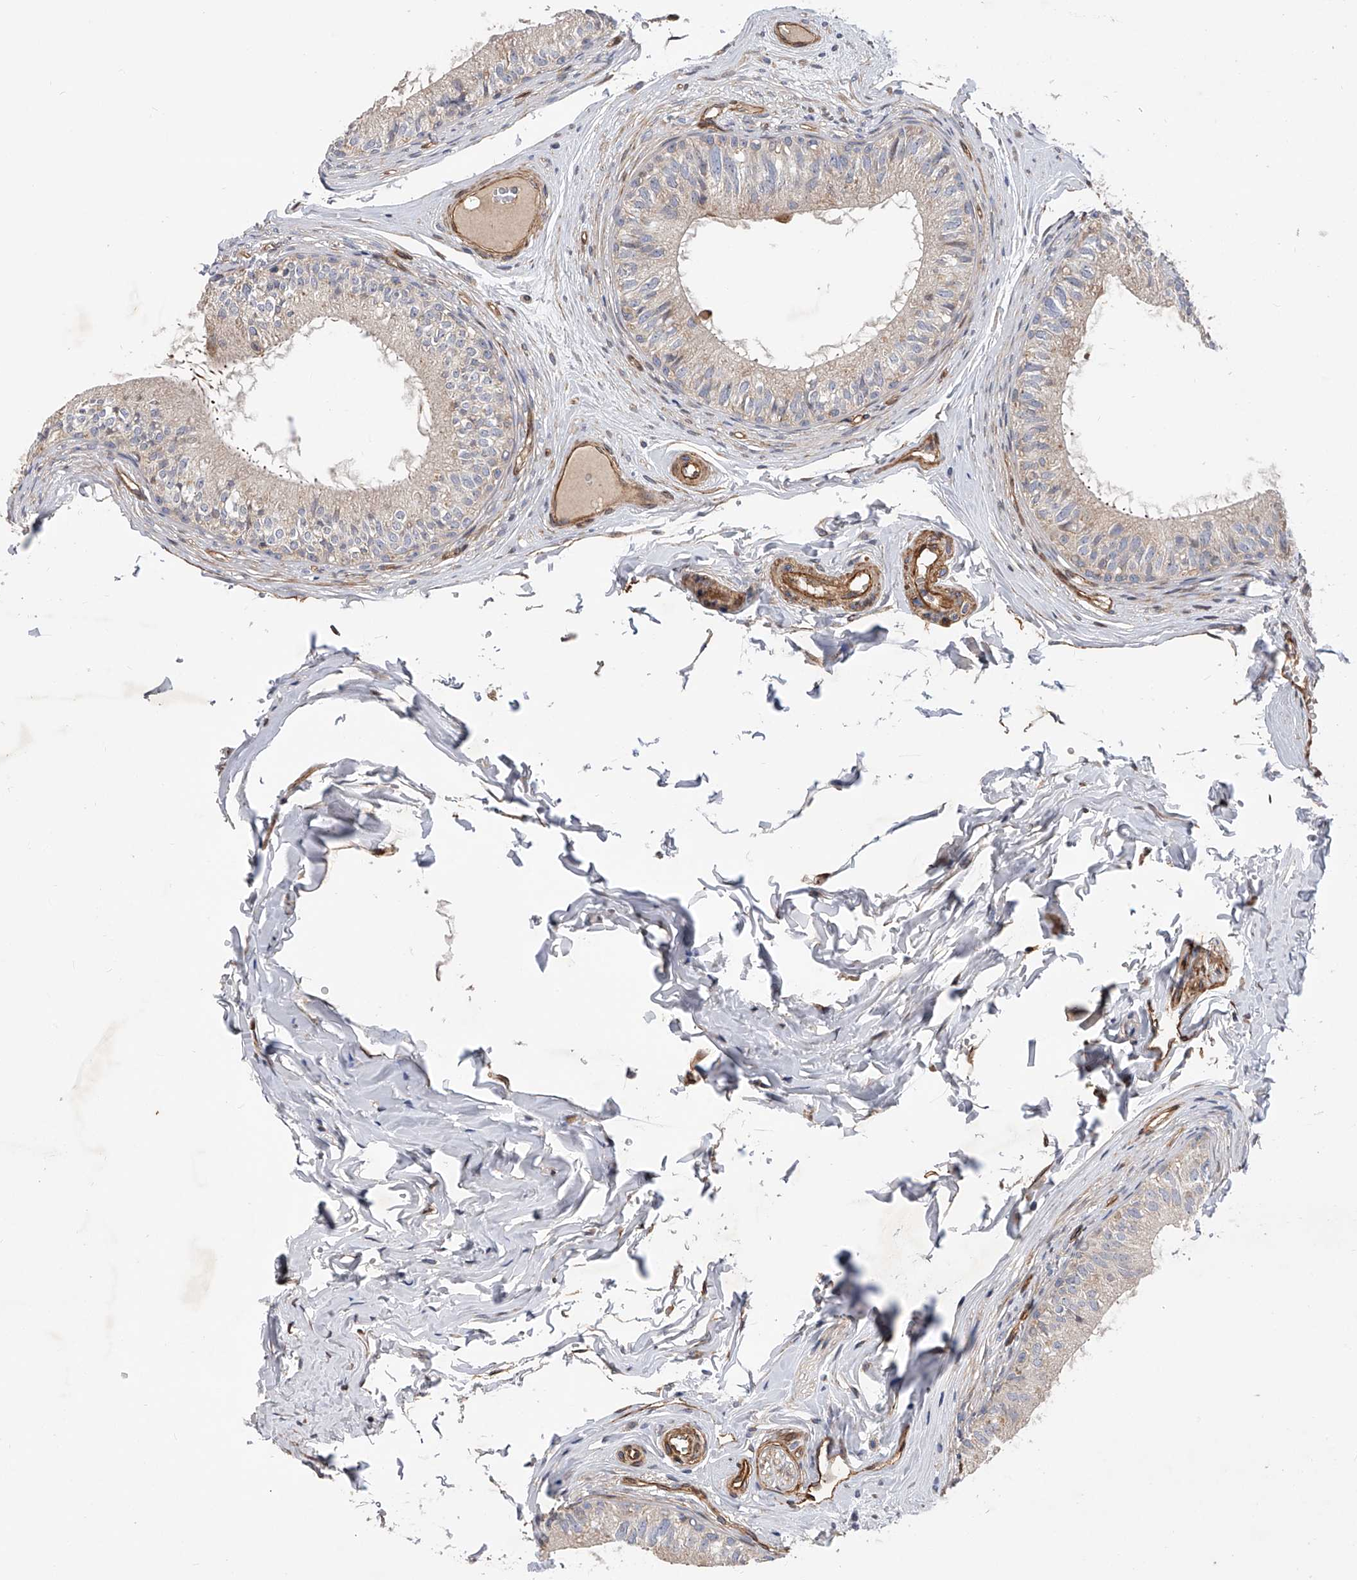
{"staining": {"intensity": "negative", "quantity": "none", "location": "none"}, "tissue": "epididymis", "cell_type": "Glandular cells", "image_type": "normal", "snomed": [{"axis": "morphology", "description": "Normal tissue, NOS"}, {"axis": "morphology", "description": "Seminoma in situ"}, {"axis": "topography", "description": "Testis"}, {"axis": "topography", "description": "Epididymis"}], "caption": "The micrograph demonstrates no significant positivity in glandular cells of epididymis. (IHC, brightfield microscopy, high magnification).", "gene": "PDSS2", "patient": {"sex": "male", "age": 28}}